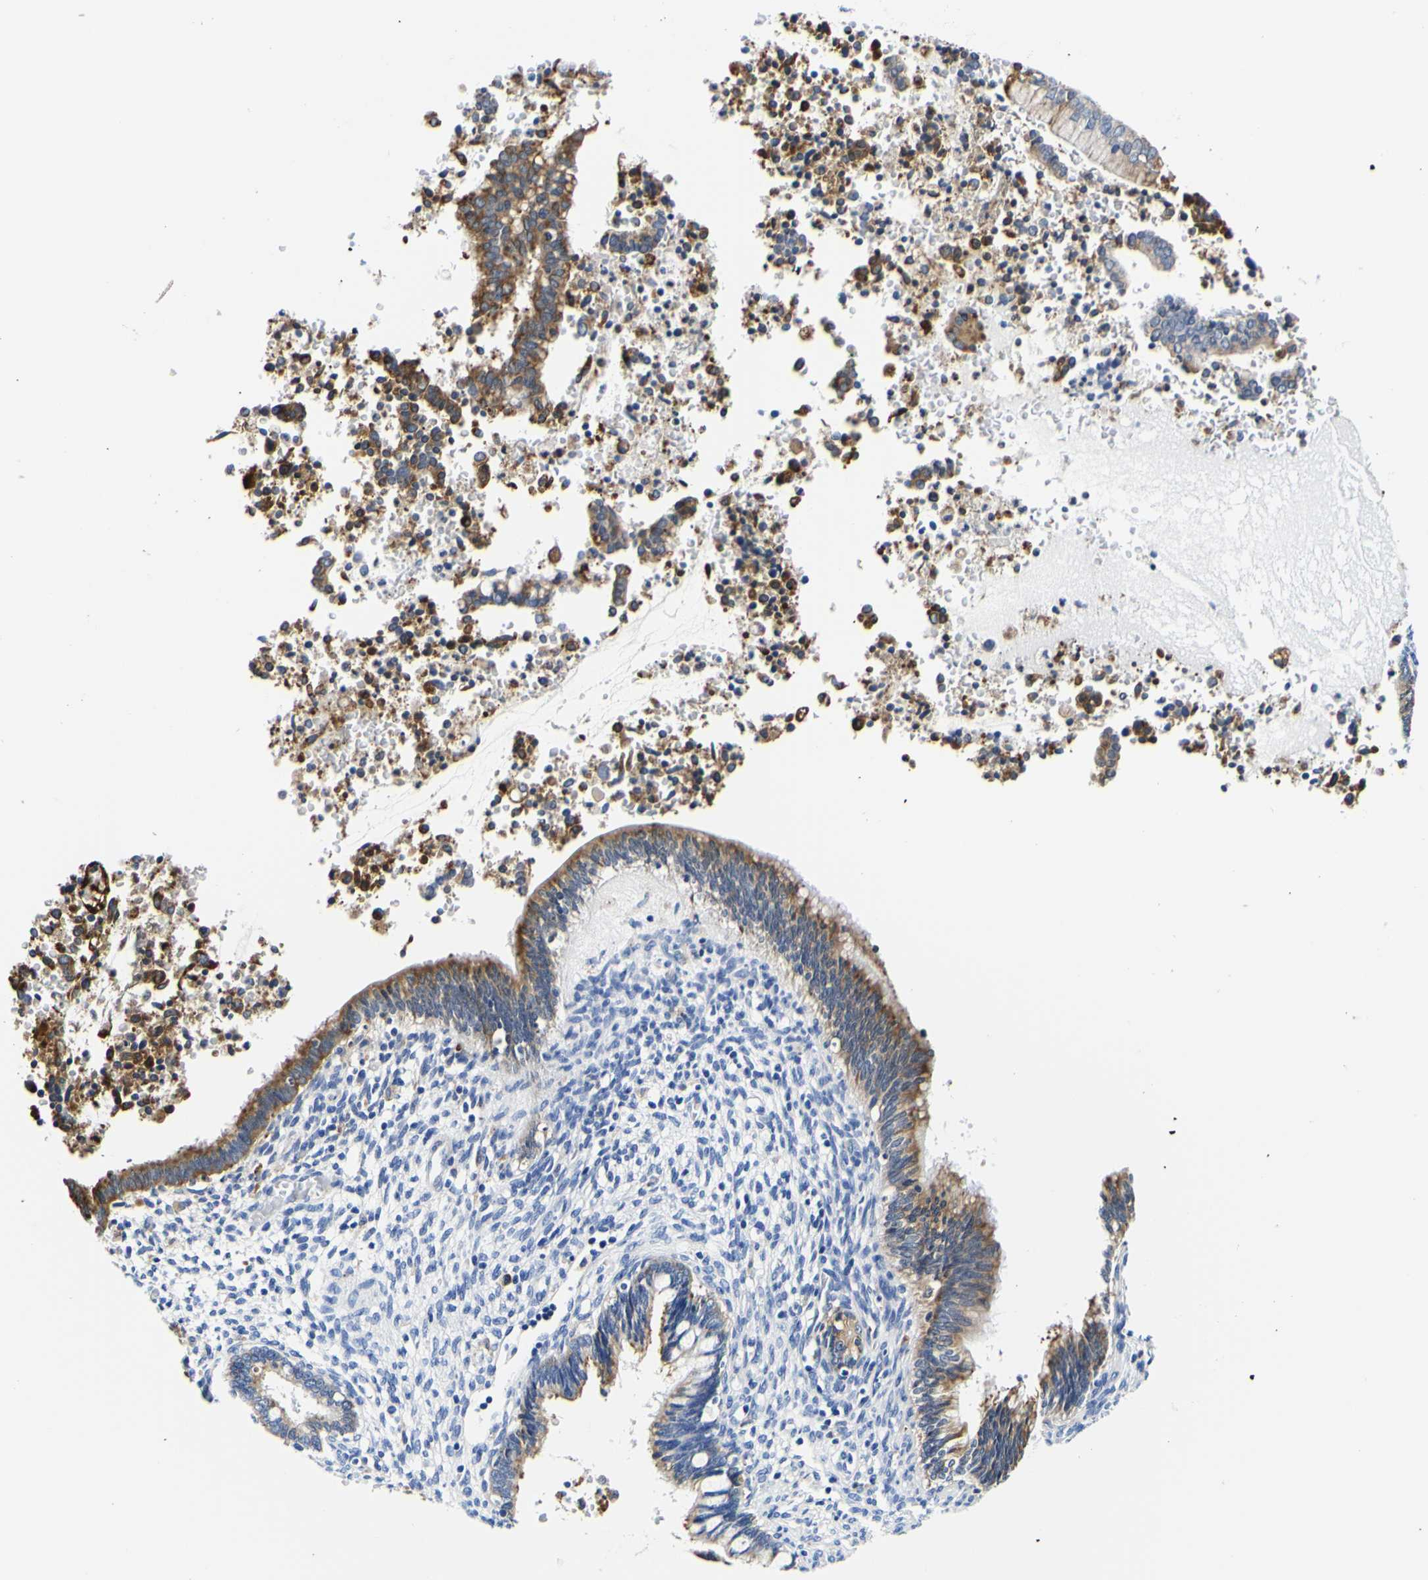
{"staining": {"intensity": "moderate", "quantity": "25%-75%", "location": "cytoplasmic/membranous"}, "tissue": "cervical cancer", "cell_type": "Tumor cells", "image_type": "cancer", "snomed": [{"axis": "morphology", "description": "Adenocarcinoma, NOS"}, {"axis": "topography", "description": "Cervix"}], "caption": "Moderate cytoplasmic/membranous protein positivity is present in about 25%-75% of tumor cells in adenocarcinoma (cervical). Nuclei are stained in blue.", "gene": "P4HB", "patient": {"sex": "female", "age": 44}}